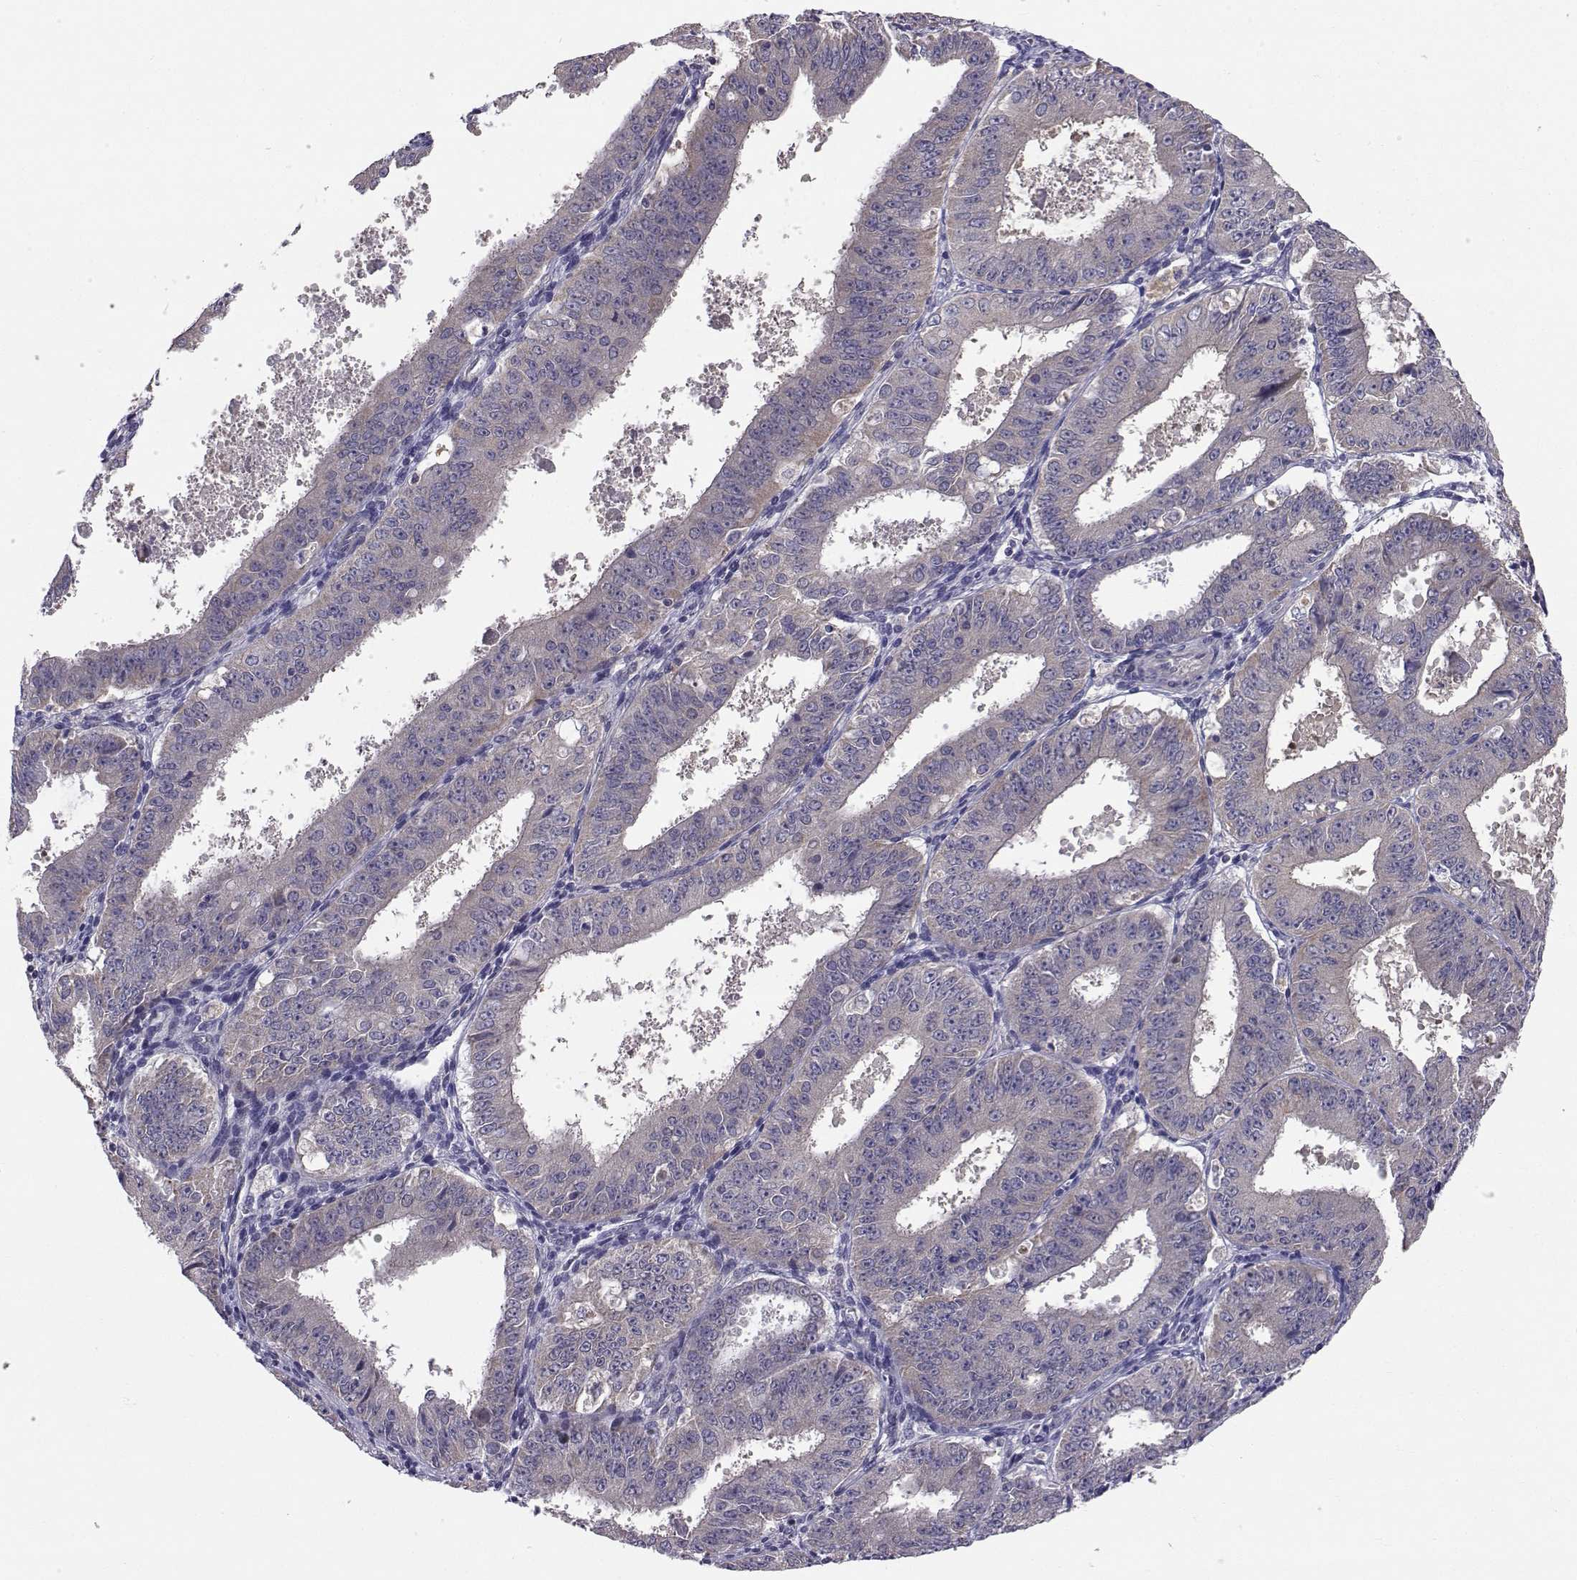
{"staining": {"intensity": "weak", "quantity": "<25%", "location": "cytoplasmic/membranous"}, "tissue": "ovarian cancer", "cell_type": "Tumor cells", "image_type": "cancer", "snomed": [{"axis": "morphology", "description": "Carcinoma, endometroid"}, {"axis": "topography", "description": "Ovary"}], "caption": "Immunohistochemical staining of human endometroid carcinoma (ovarian) demonstrates no significant expression in tumor cells.", "gene": "PEX5L", "patient": {"sex": "female", "age": 42}}